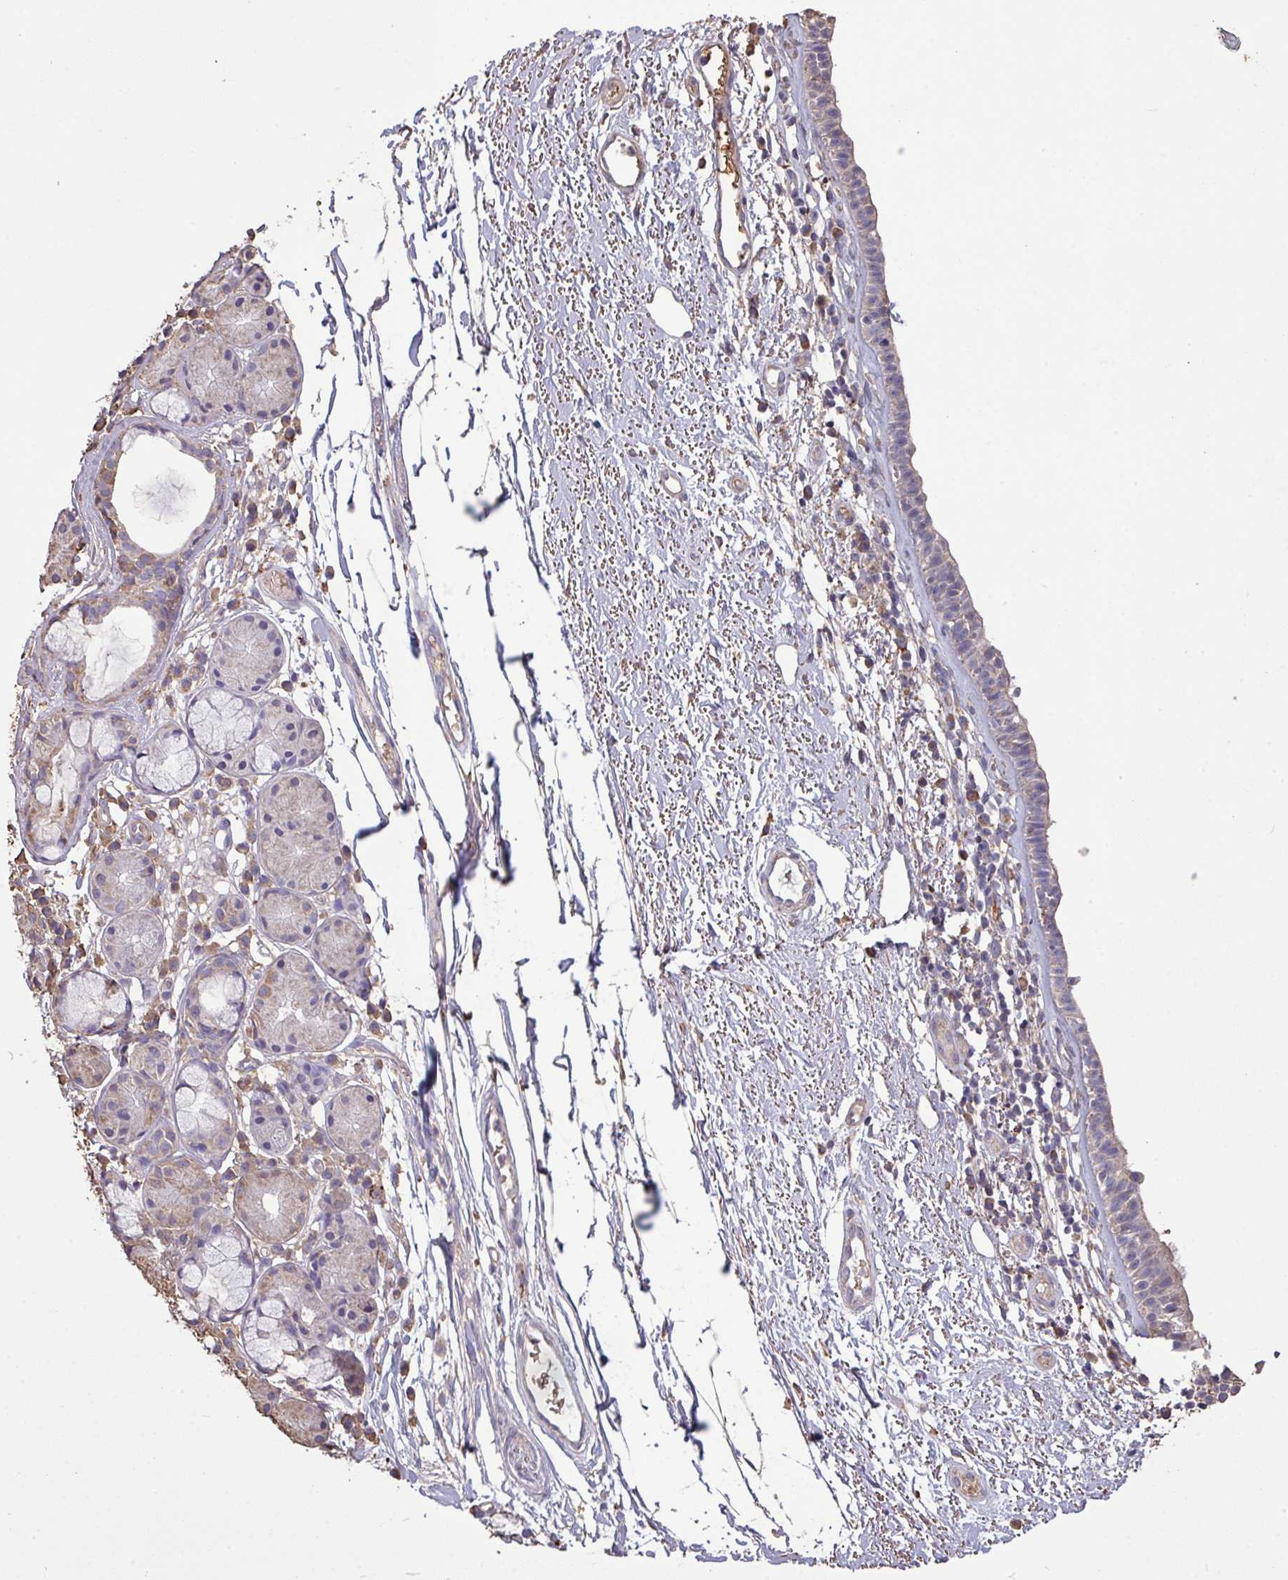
{"staining": {"intensity": "weak", "quantity": "25%-75%", "location": "cytoplasmic/membranous"}, "tissue": "nasopharynx", "cell_type": "Respiratory epithelial cells", "image_type": "normal", "snomed": [{"axis": "morphology", "description": "Normal tissue, NOS"}, {"axis": "topography", "description": "Cartilage tissue"}, {"axis": "topography", "description": "Nasopharynx"}], "caption": "This is a photomicrograph of immunohistochemistry staining of unremarkable nasopharynx, which shows weak positivity in the cytoplasmic/membranous of respiratory epithelial cells.", "gene": "CAMK2A", "patient": {"sex": "male", "age": 56}}